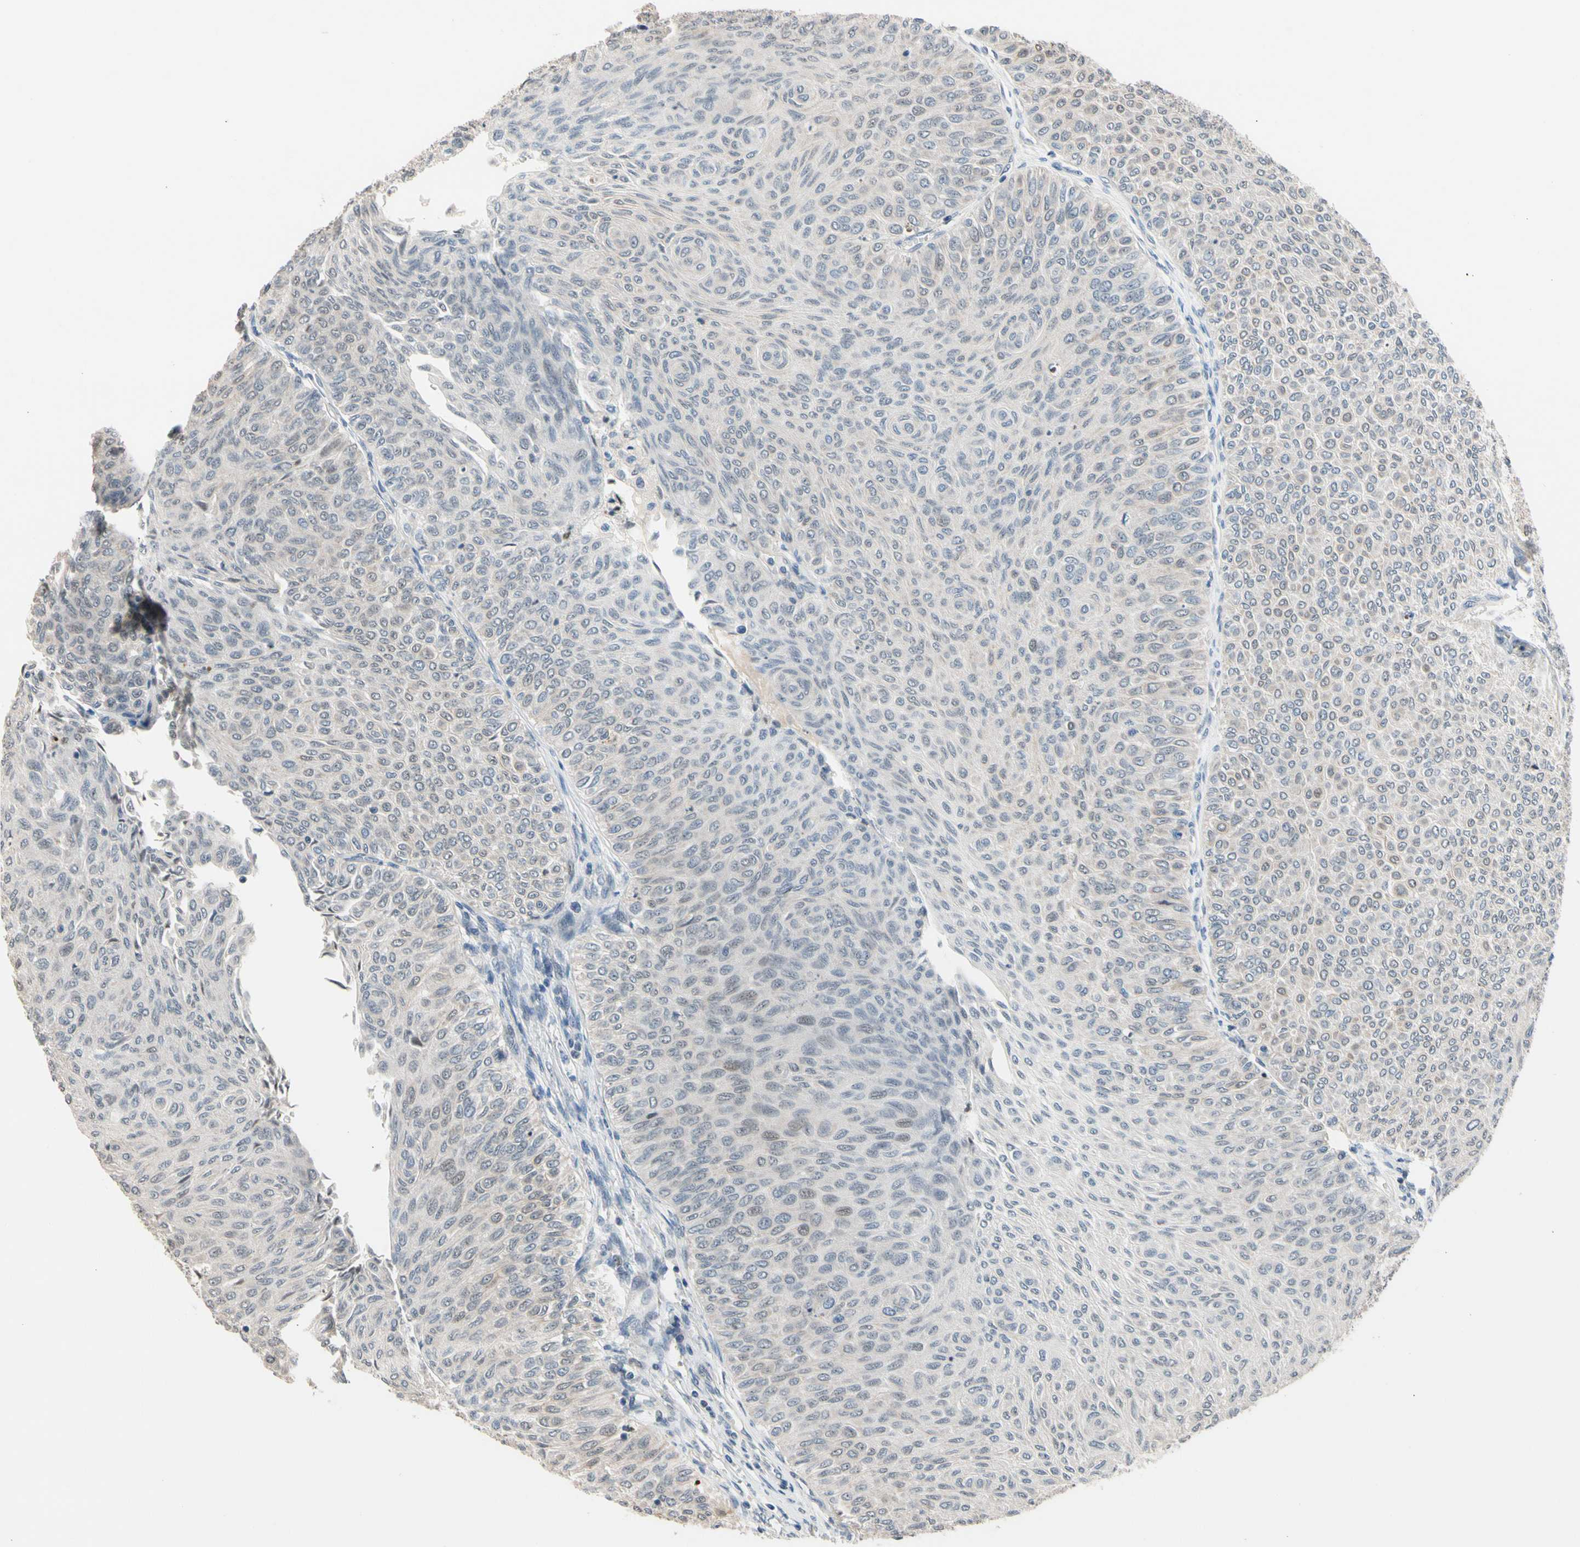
{"staining": {"intensity": "weak", "quantity": "<25%", "location": "cytoplasmic/membranous"}, "tissue": "urothelial cancer", "cell_type": "Tumor cells", "image_type": "cancer", "snomed": [{"axis": "morphology", "description": "Urothelial carcinoma, Low grade"}, {"axis": "topography", "description": "Urinary bladder"}], "caption": "Image shows no significant protein staining in tumor cells of urothelial cancer.", "gene": "NGEF", "patient": {"sex": "male", "age": 78}}